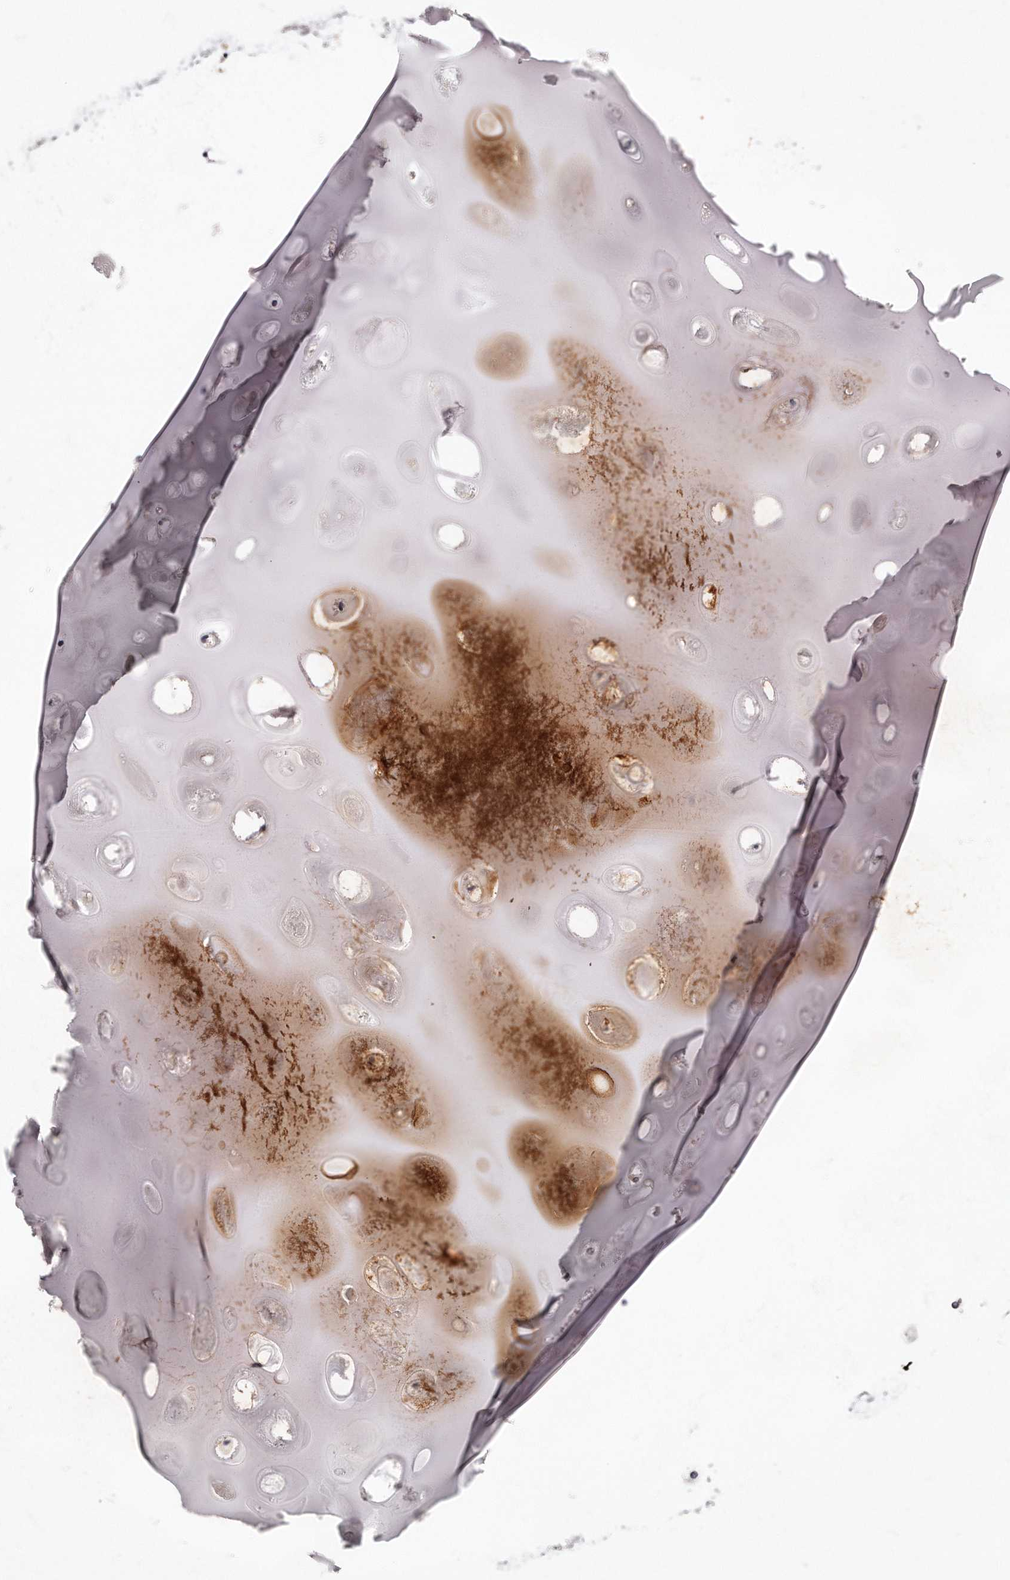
{"staining": {"intensity": "weak", "quantity": "<25%", "location": "cytoplasmic/membranous"}, "tissue": "adipose tissue", "cell_type": "Adipocytes", "image_type": "normal", "snomed": [{"axis": "morphology", "description": "Normal tissue, NOS"}, {"axis": "topography", "description": "Cartilage tissue"}], "caption": "Human adipose tissue stained for a protein using immunohistochemistry exhibits no positivity in adipocytes.", "gene": "GDA", "patient": {"sex": "female", "age": 63}}